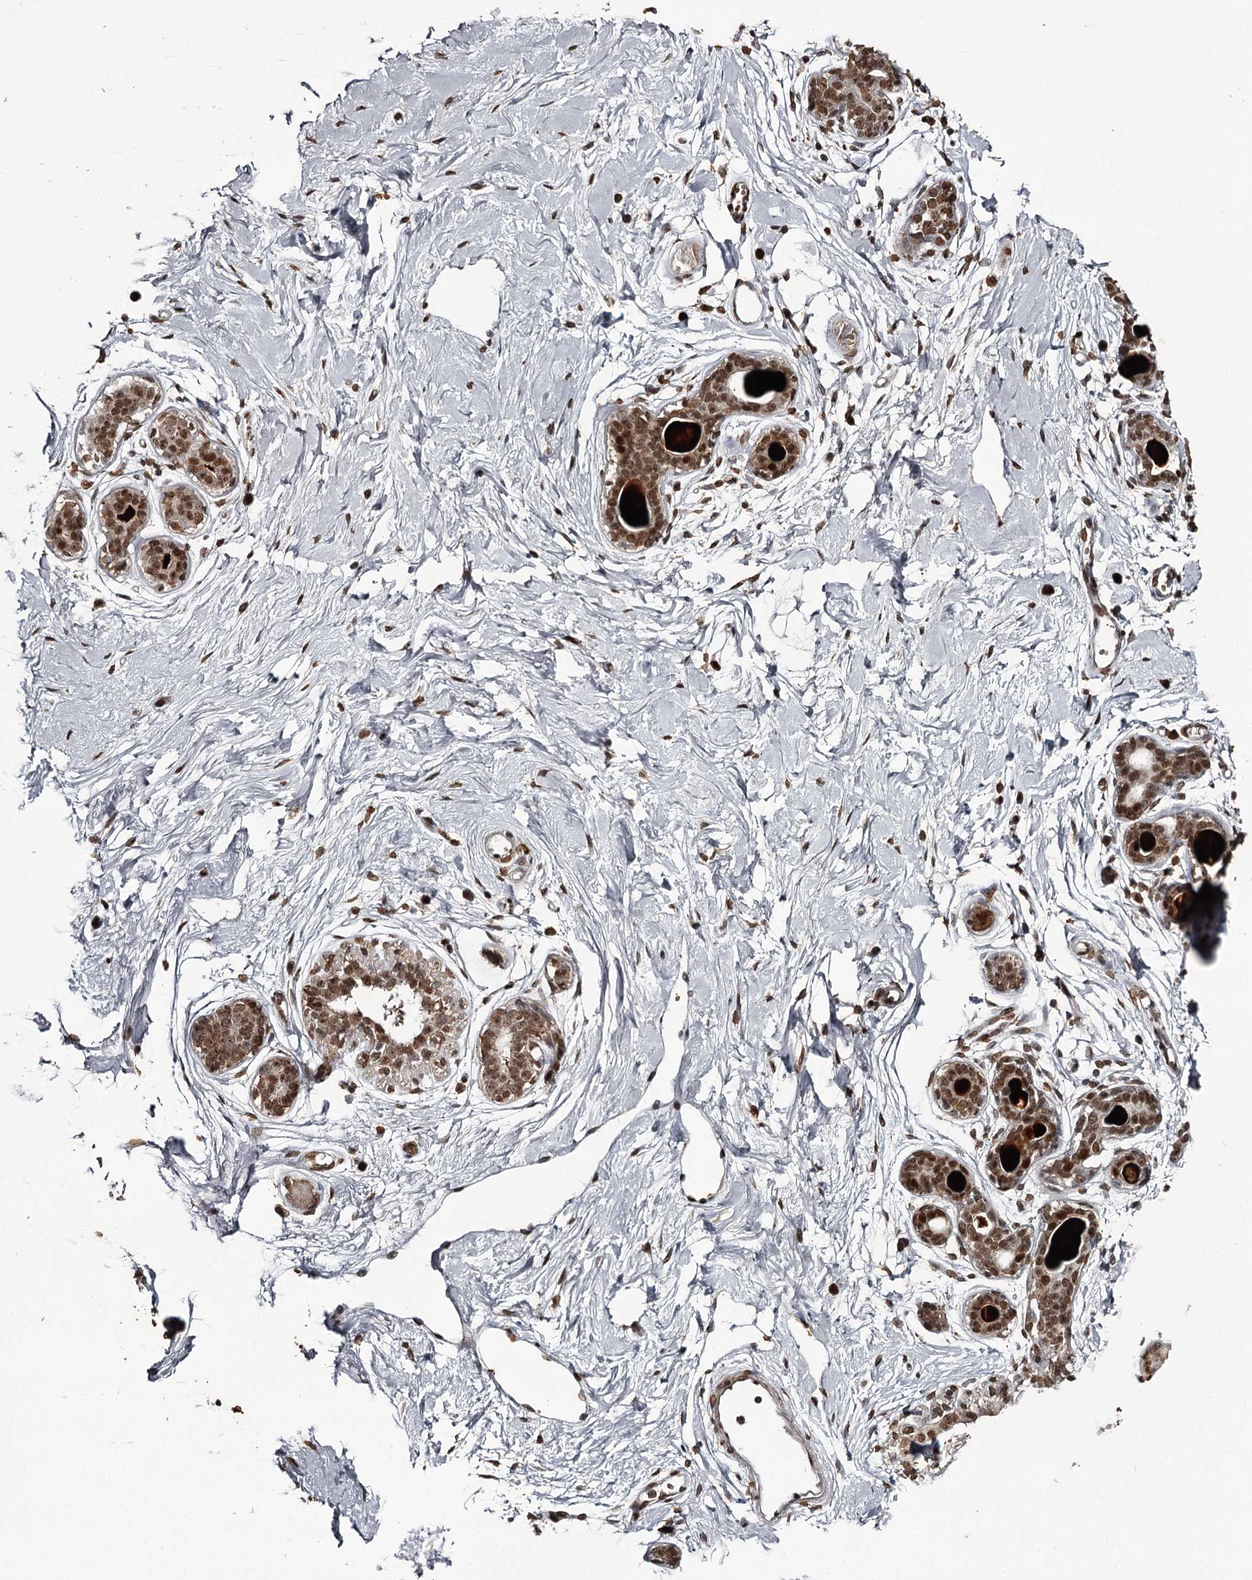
{"staining": {"intensity": "strong", "quantity": ">75%", "location": "nuclear"}, "tissue": "breast", "cell_type": "Adipocytes", "image_type": "normal", "snomed": [{"axis": "morphology", "description": "Normal tissue, NOS"}, {"axis": "topography", "description": "Breast"}], "caption": "Protein expression by immunohistochemistry (IHC) displays strong nuclear expression in about >75% of adipocytes in benign breast. The protein of interest is stained brown, and the nuclei are stained in blue (DAB IHC with brightfield microscopy, high magnification).", "gene": "THYN1", "patient": {"sex": "female", "age": 45}}